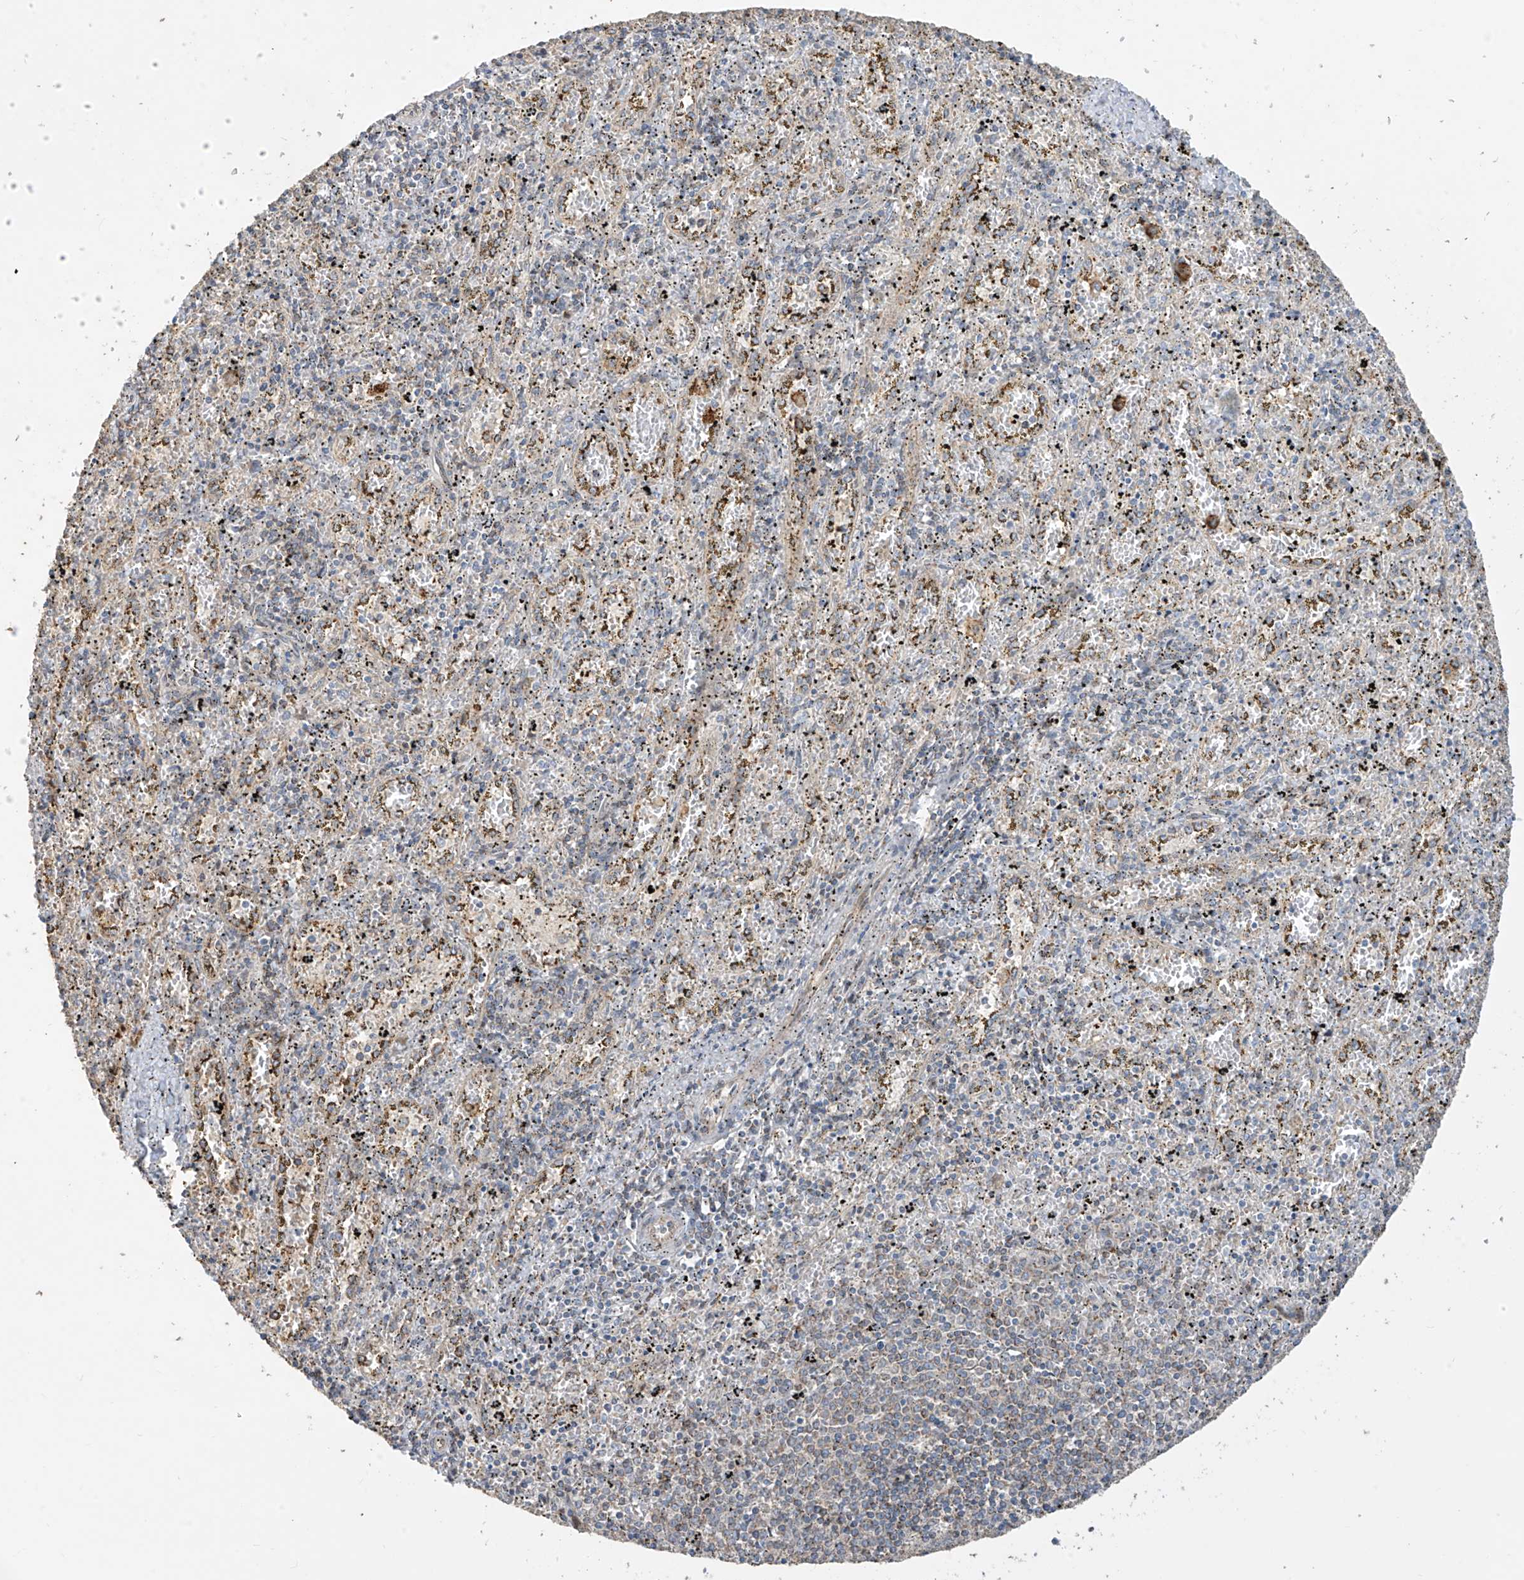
{"staining": {"intensity": "negative", "quantity": "none", "location": "none"}, "tissue": "spleen", "cell_type": "Cells in red pulp", "image_type": "normal", "snomed": [{"axis": "morphology", "description": "Normal tissue, NOS"}, {"axis": "topography", "description": "Spleen"}], "caption": "This is an IHC photomicrograph of unremarkable spleen. There is no positivity in cells in red pulp.", "gene": "ABTB1", "patient": {"sex": "male", "age": 11}}